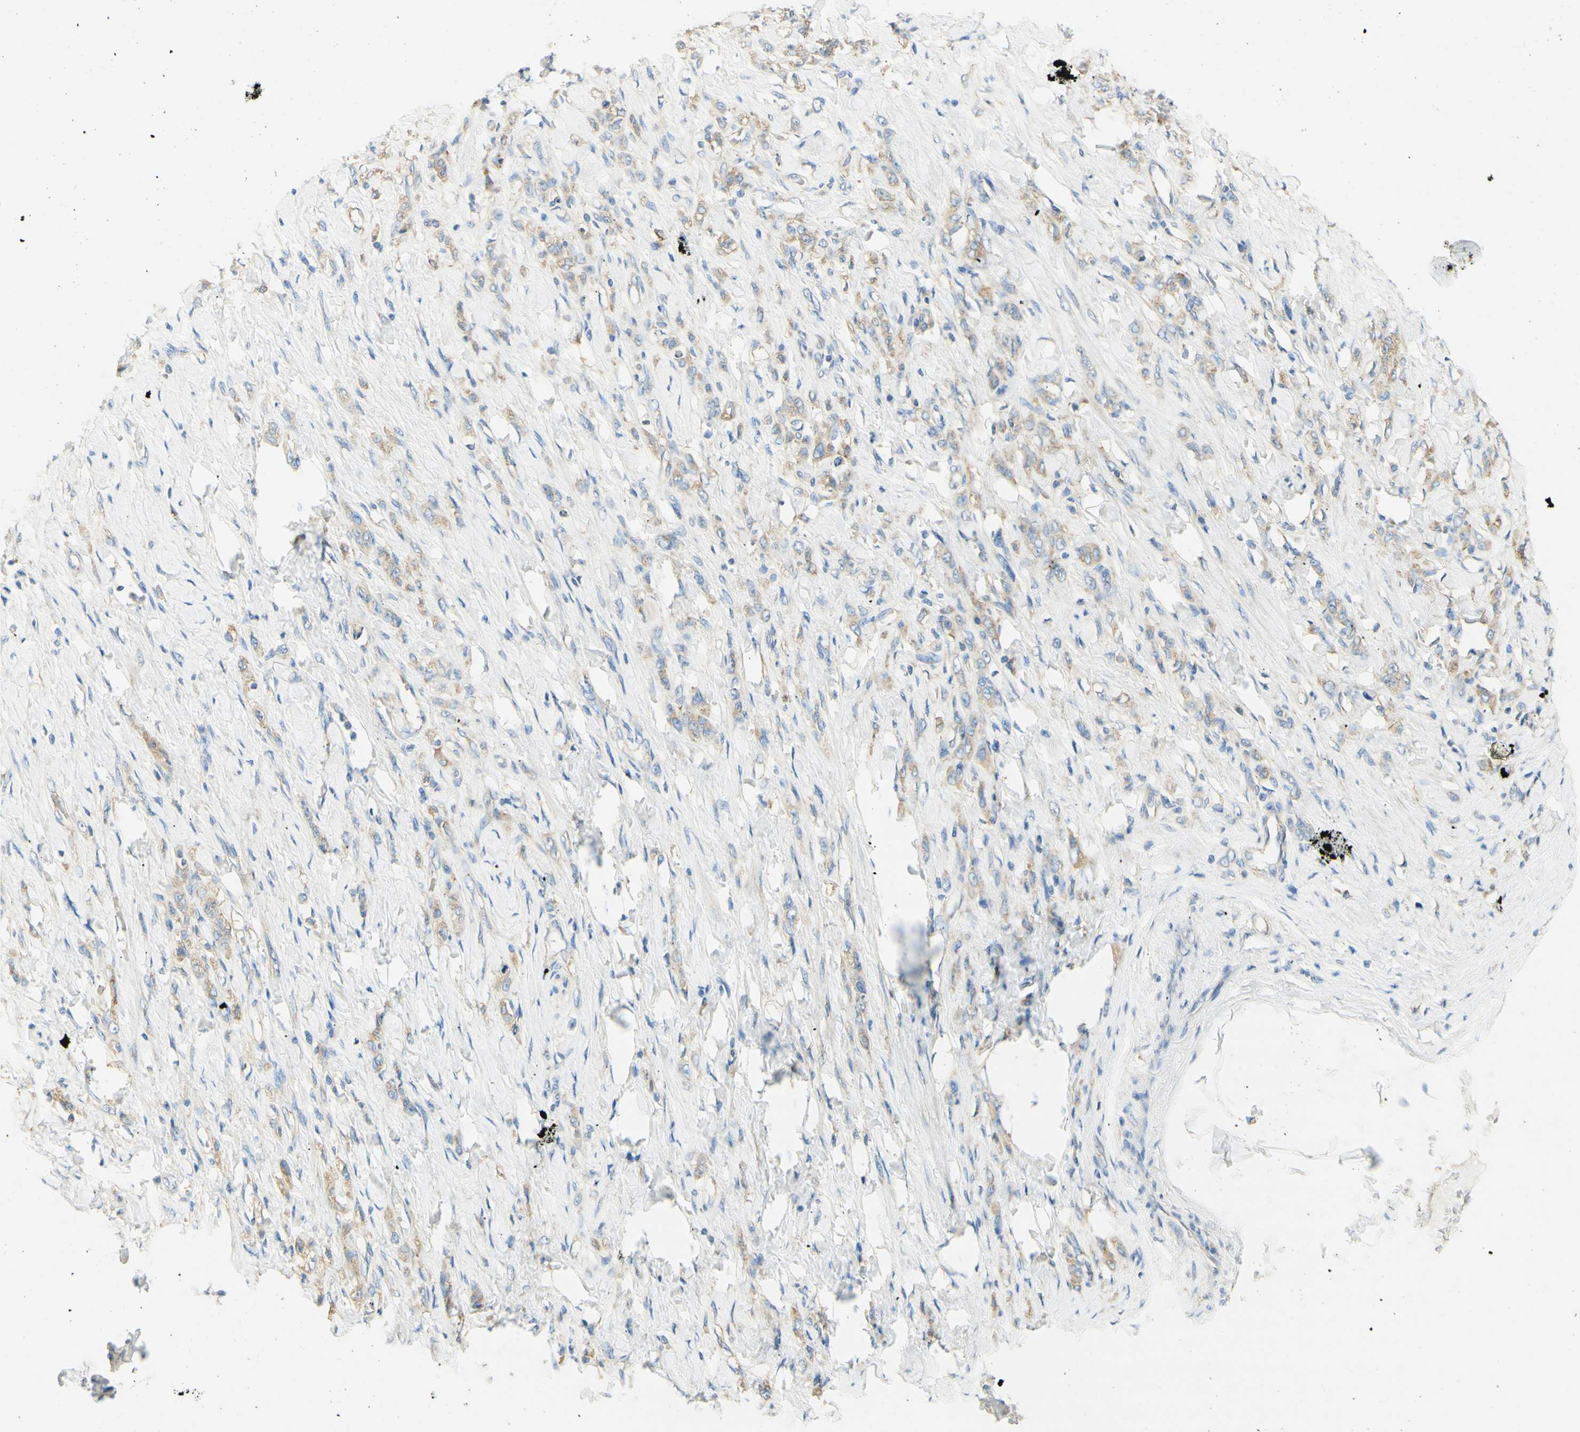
{"staining": {"intensity": "weak", "quantity": "25%-75%", "location": "cytoplasmic/membranous"}, "tissue": "stomach cancer", "cell_type": "Tumor cells", "image_type": "cancer", "snomed": [{"axis": "morphology", "description": "Adenocarcinoma, NOS"}, {"axis": "topography", "description": "Stomach"}], "caption": "This histopathology image demonstrates adenocarcinoma (stomach) stained with immunohistochemistry (IHC) to label a protein in brown. The cytoplasmic/membranous of tumor cells show weak positivity for the protein. Nuclei are counter-stained blue.", "gene": "CLTC", "patient": {"sex": "male", "age": 82}}